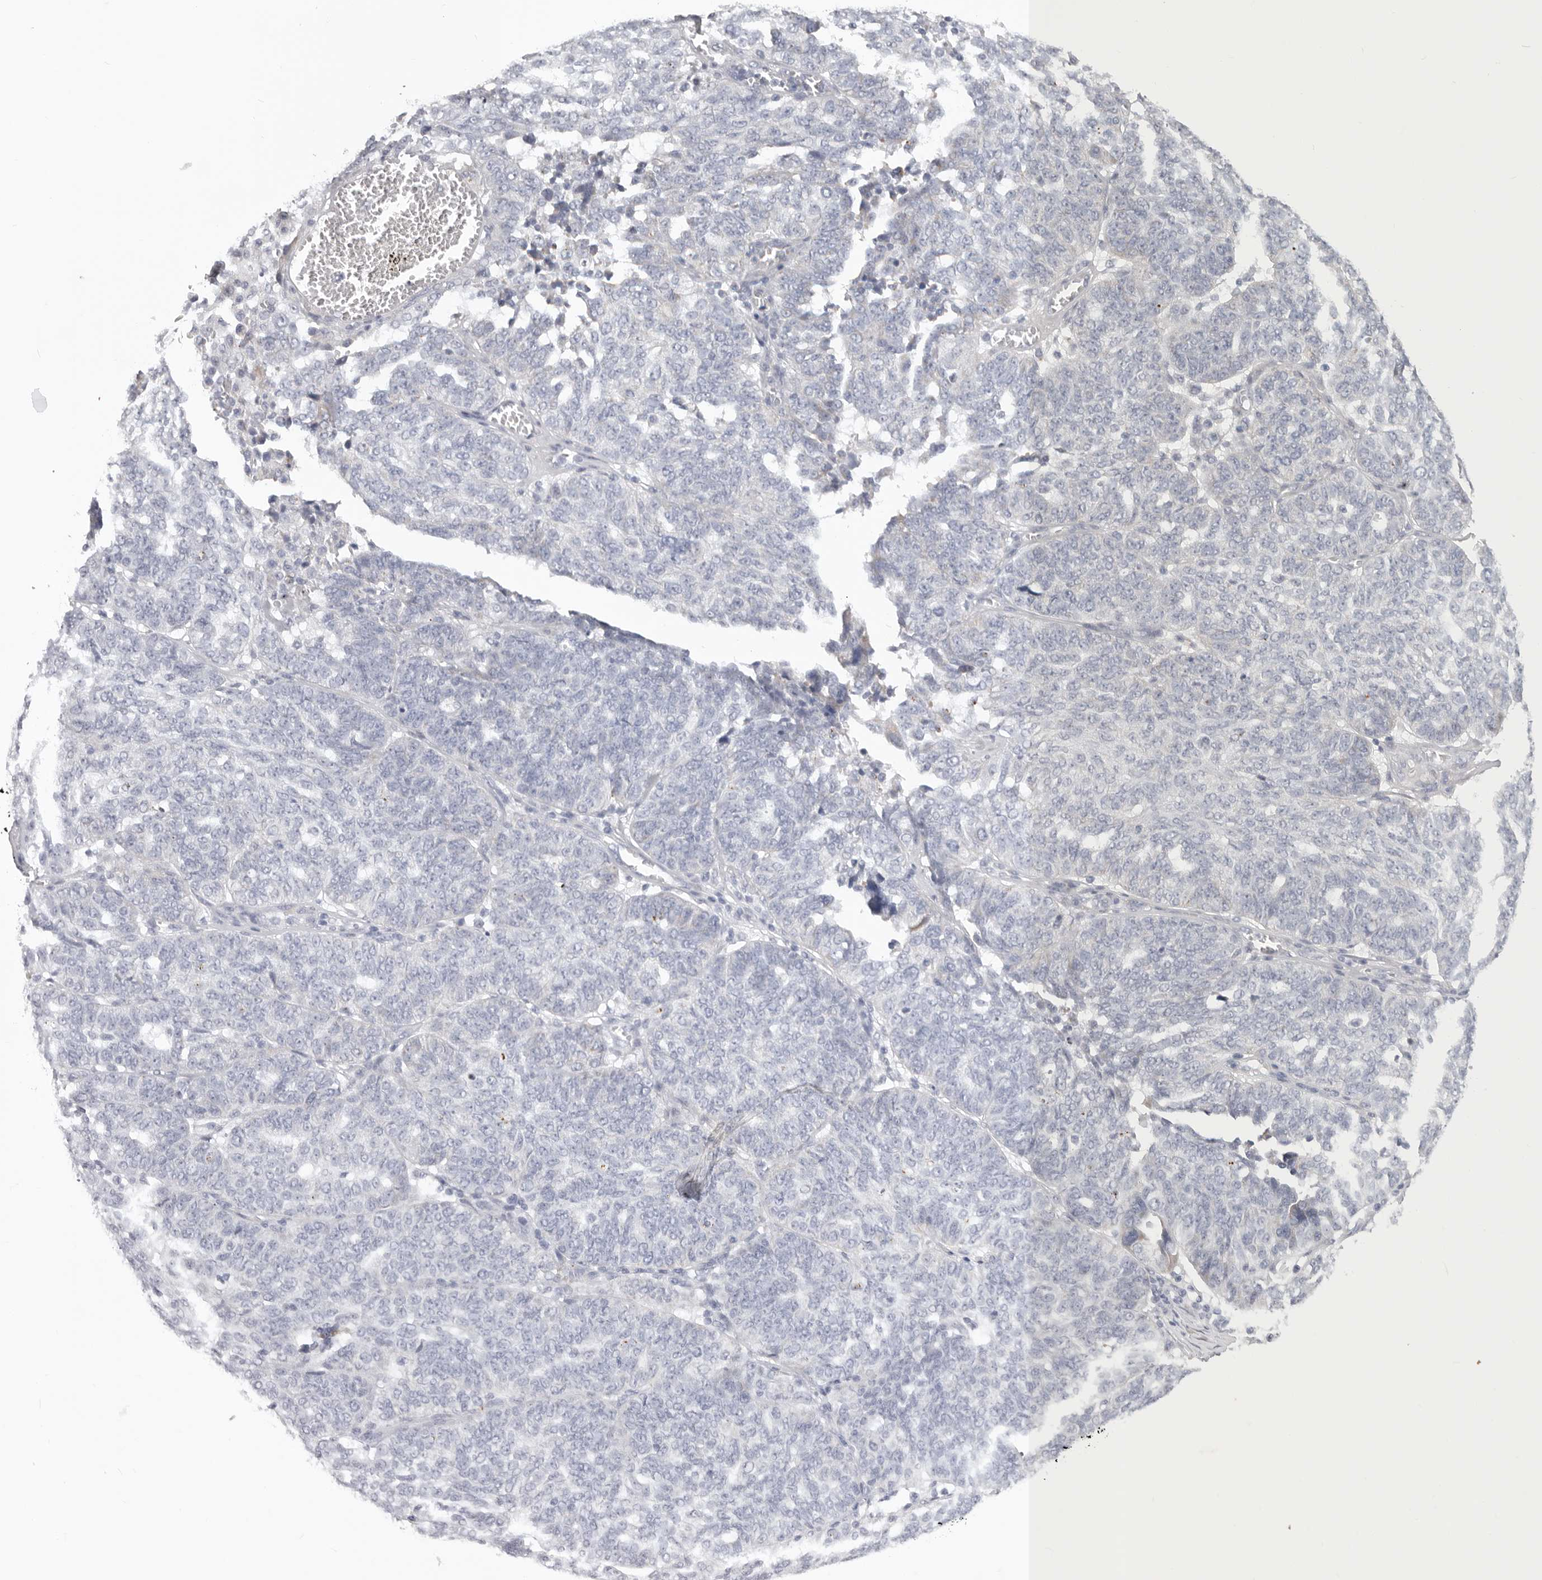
{"staining": {"intensity": "negative", "quantity": "none", "location": "none"}, "tissue": "ovarian cancer", "cell_type": "Tumor cells", "image_type": "cancer", "snomed": [{"axis": "morphology", "description": "Cystadenocarcinoma, serous, NOS"}, {"axis": "topography", "description": "Ovary"}], "caption": "Immunohistochemistry photomicrograph of neoplastic tissue: human ovarian cancer (serous cystadenocarcinoma) stained with DAB shows no significant protein positivity in tumor cells.", "gene": "MRPS10", "patient": {"sex": "female", "age": 59}}